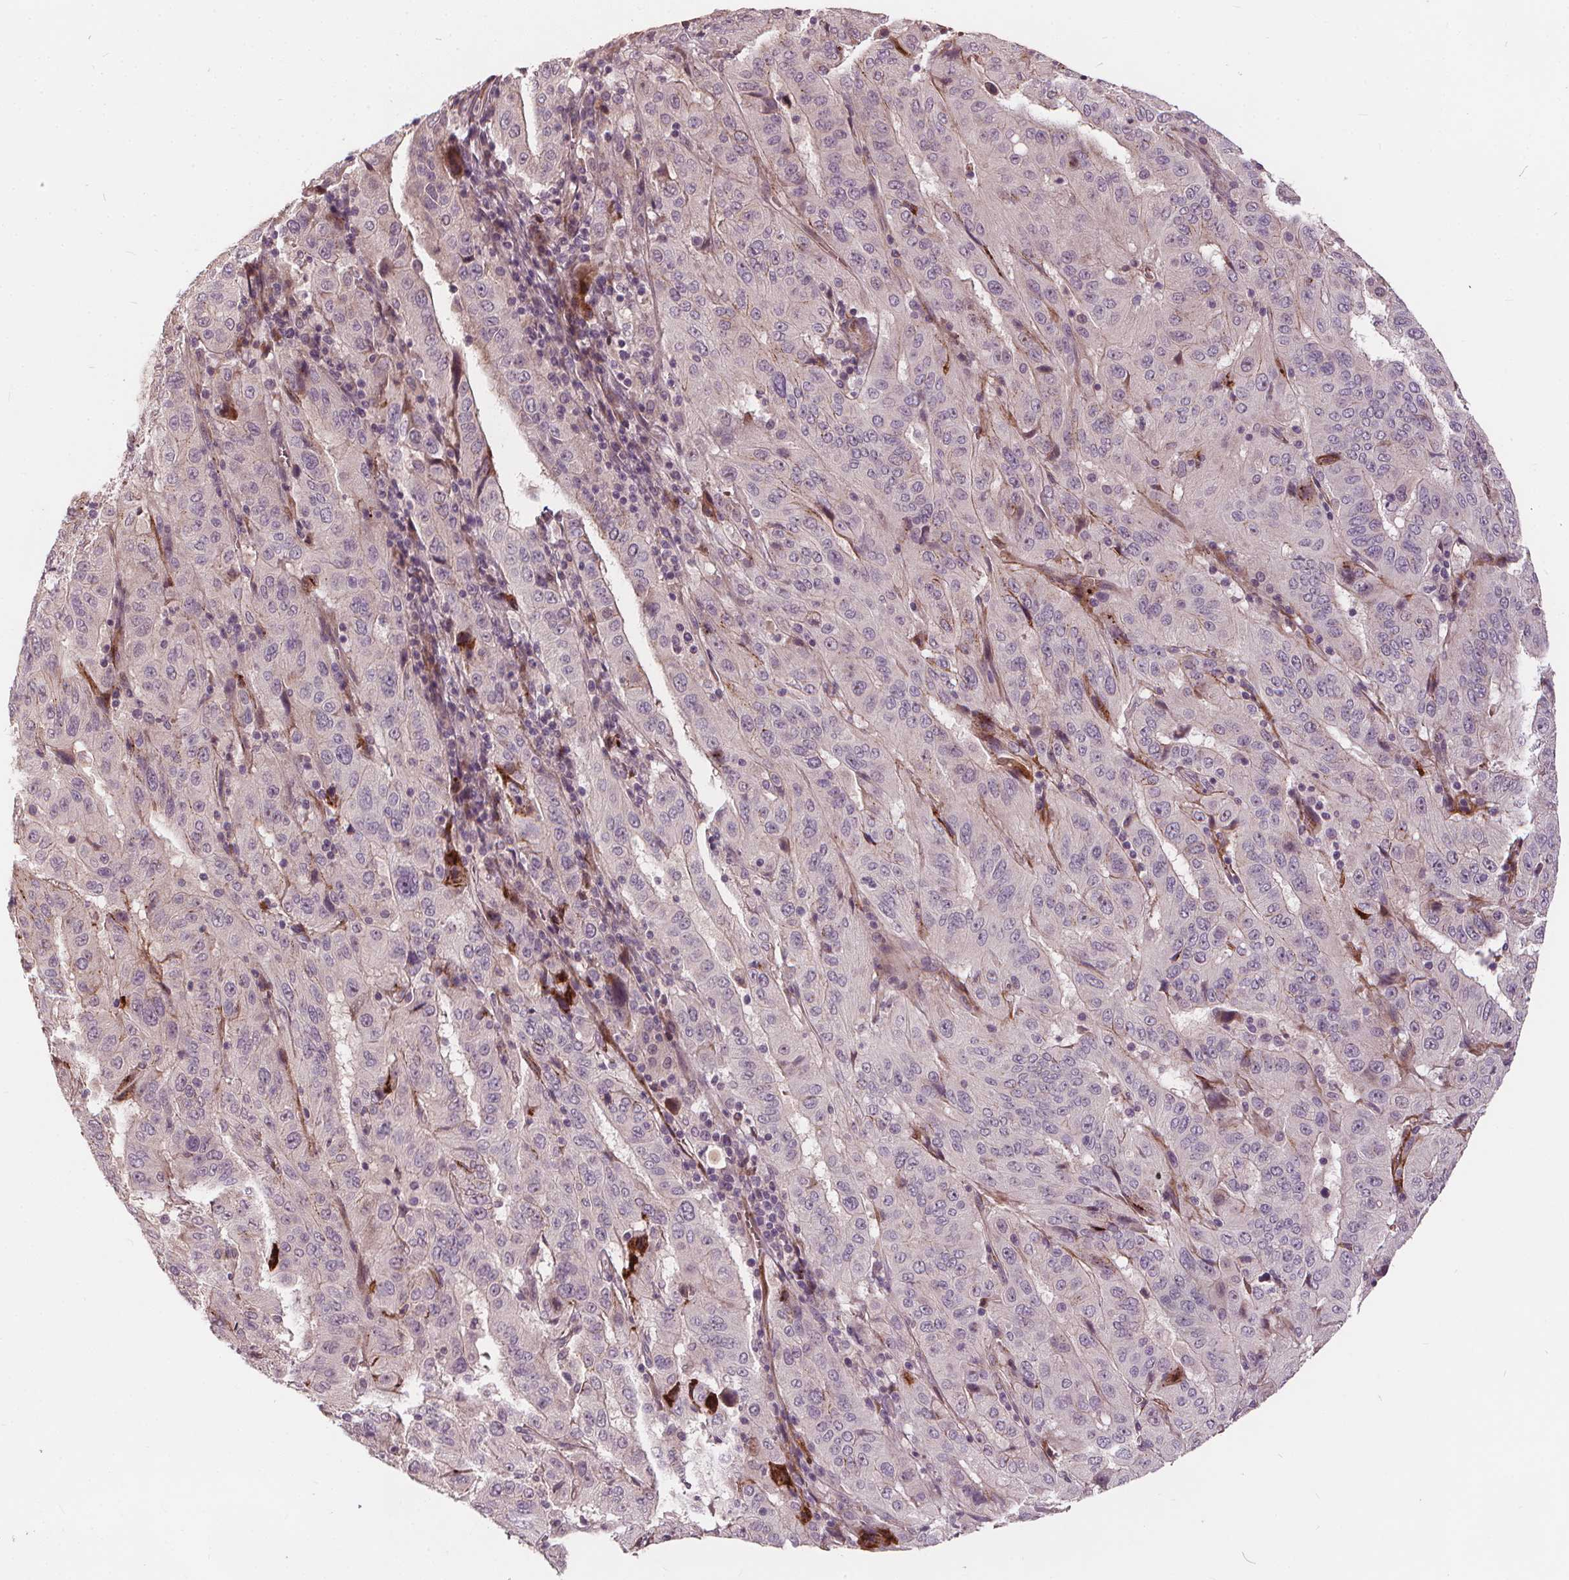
{"staining": {"intensity": "negative", "quantity": "none", "location": "none"}, "tissue": "pancreatic cancer", "cell_type": "Tumor cells", "image_type": "cancer", "snomed": [{"axis": "morphology", "description": "Adenocarcinoma, NOS"}, {"axis": "topography", "description": "Pancreas"}], "caption": "IHC image of human pancreatic adenocarcinoma stained for a protein (brown), which exhibits no positivity in tumor cells.", "gene": "IPO13", "patient": {"sex": "male", "age": 63}}